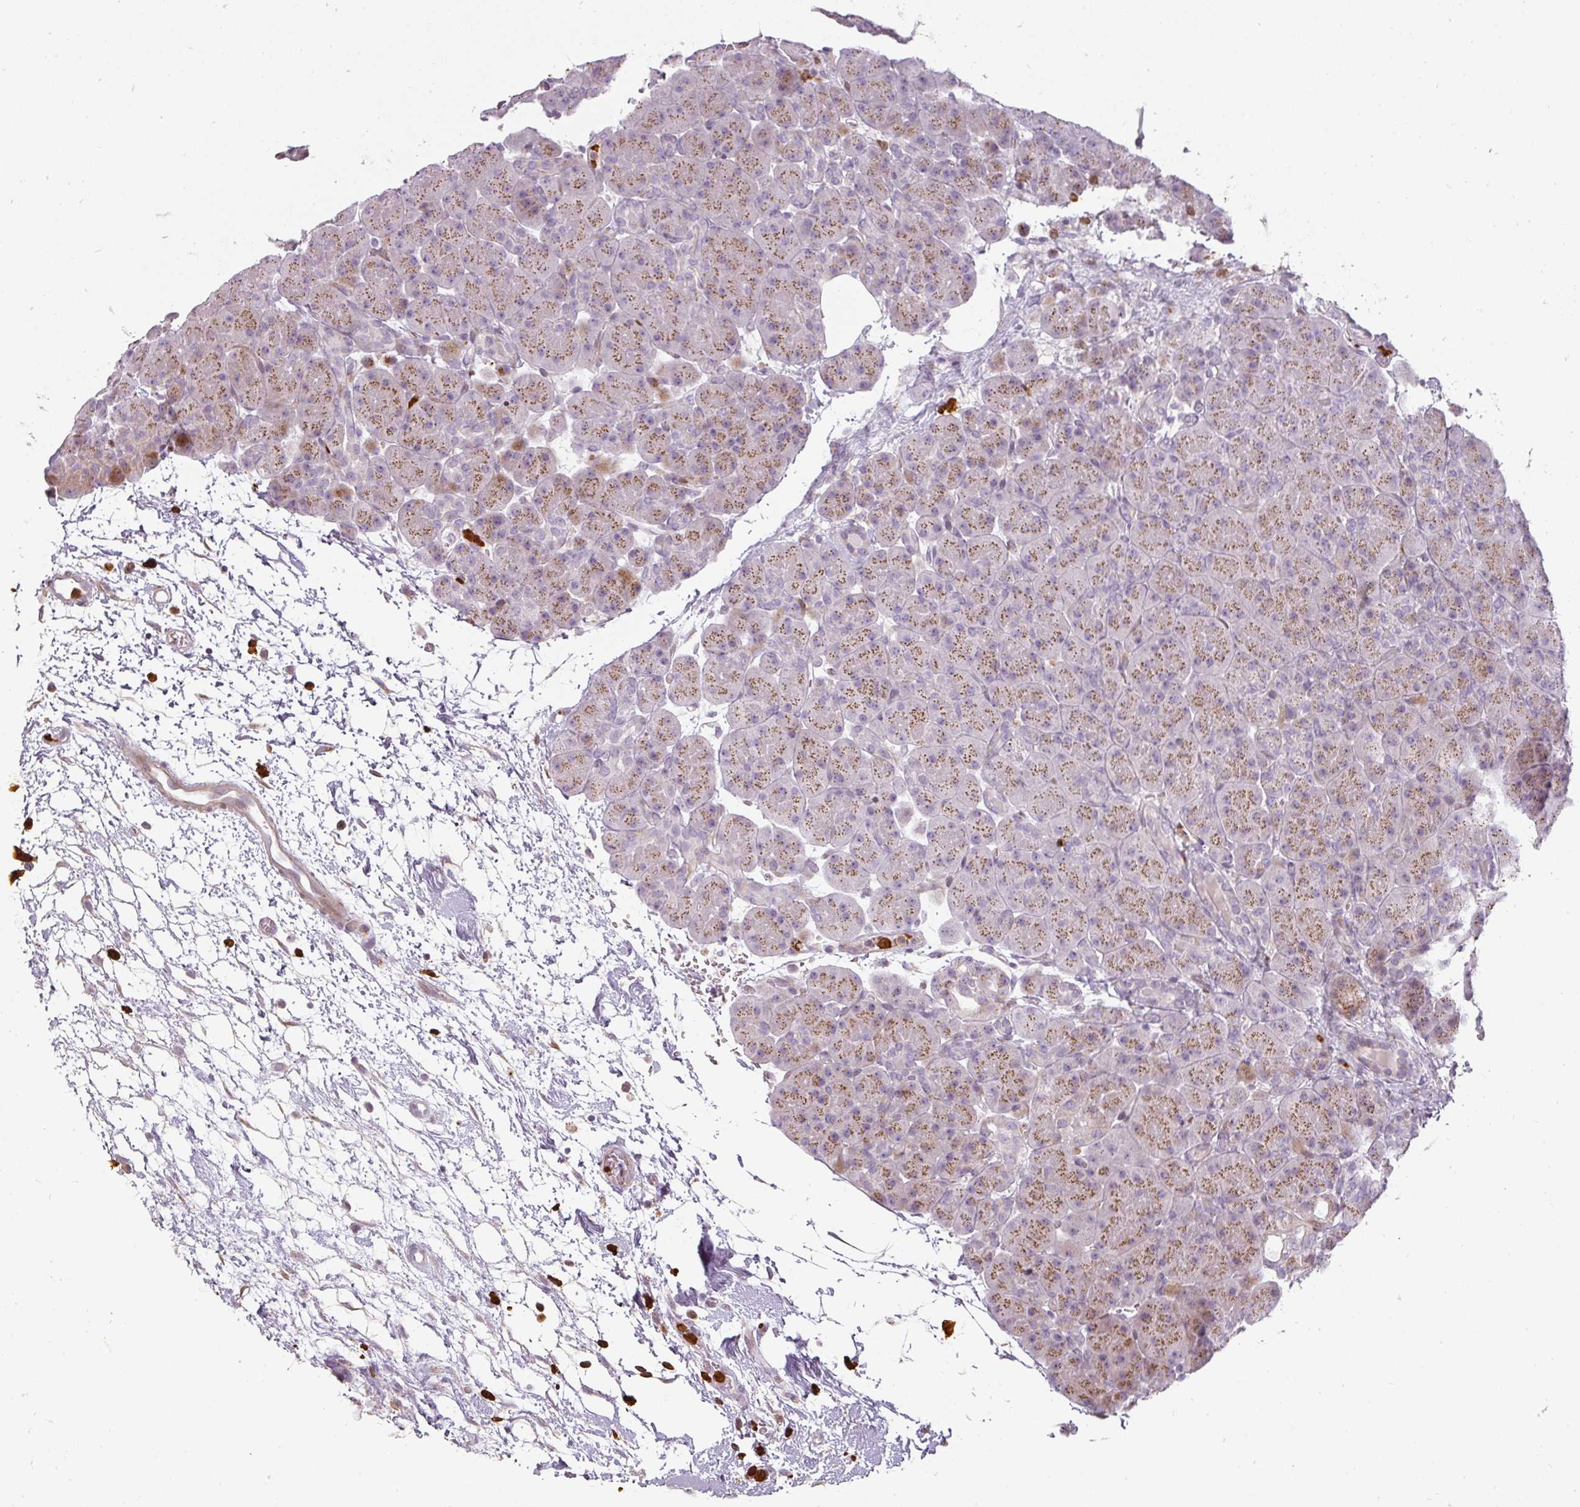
{"staining": {"intensity": "moderate", "quantity": "25%-75%", "location": "cytoplasmic/membranous"}, "tissue": "pancreas", "cell_type": "Exocrine glandular cells", "image_type": "normal", "snomed": [{"axis": "morphology", "description": "Normal tissue, NOS"}, {"axis": "topography", "description": "Pancreas"}], "caption": "The immunohistochemical stain shows moderate cytoplasmic/membranous positivity in exocrine glandular cells of normal pancreas.", "gene": "BIK", "patient": {"sex": "male", "age": 66}}